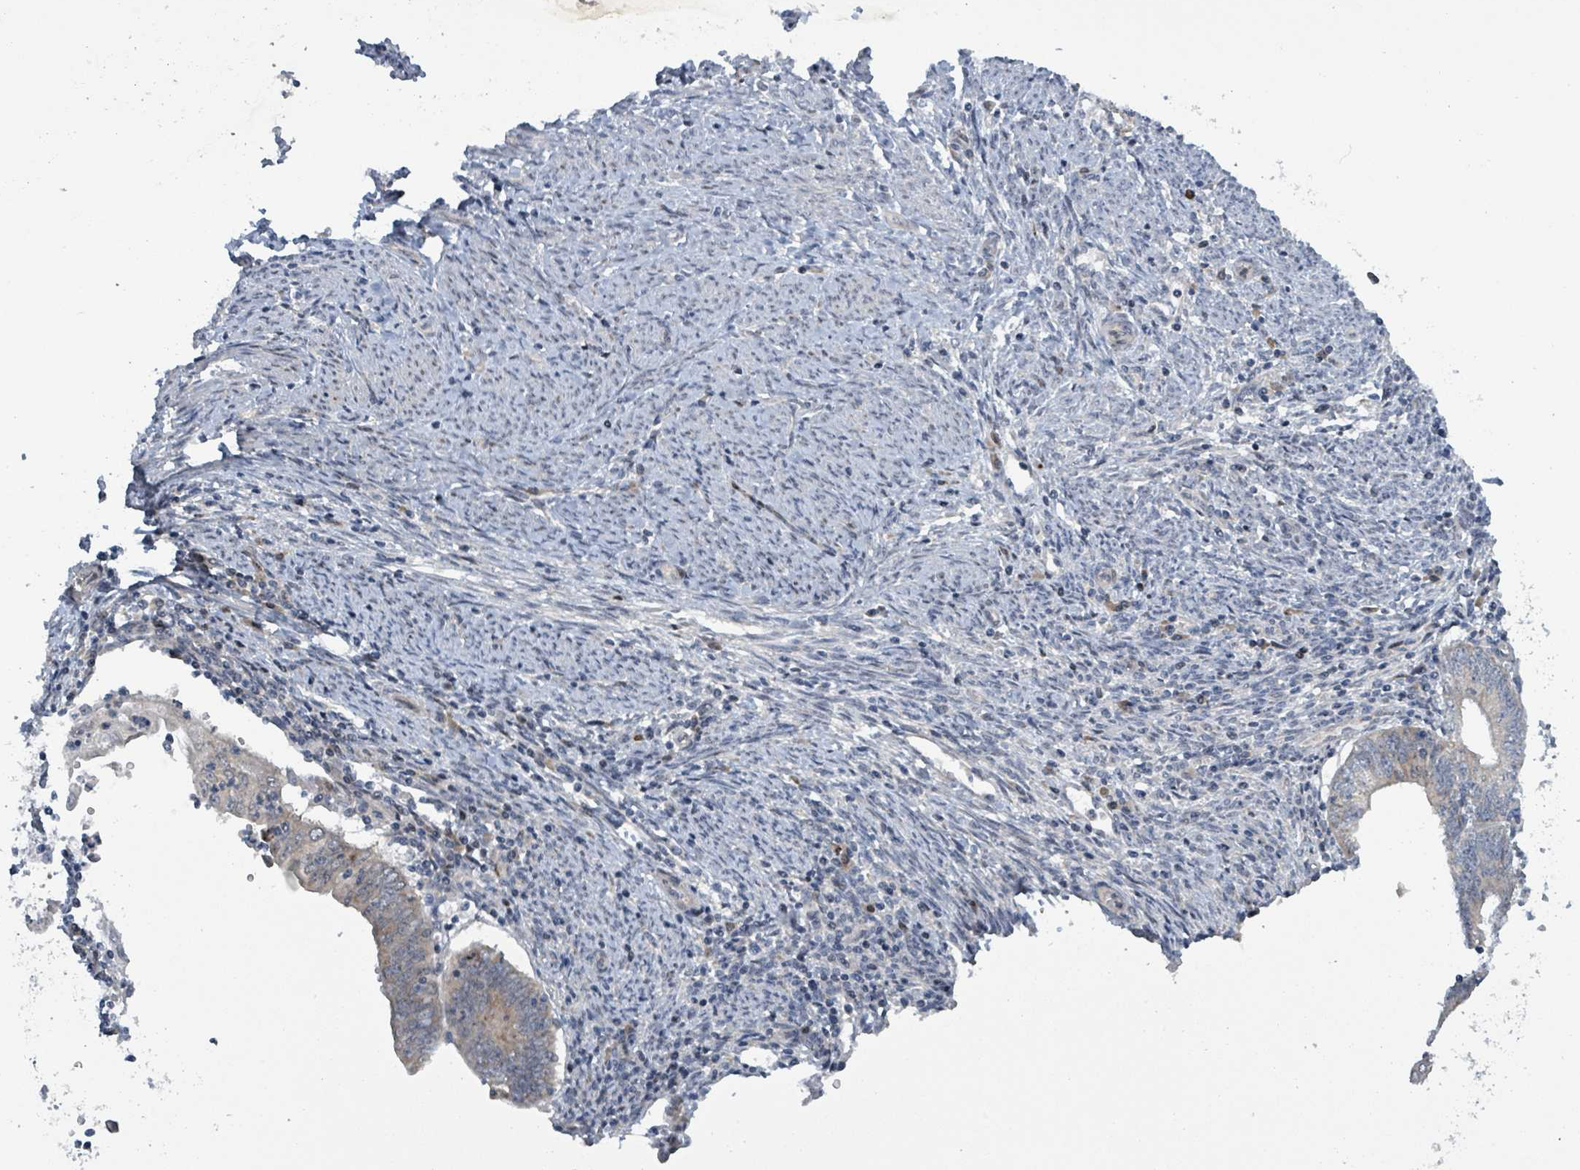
{"staining": {"intensity": "weak", "quantity": "<25%", "location": "cytoplasmic/membranous"}, "tissue": "endometrial cancer", "cell_type": "Tumor cells", "image_type": "cancer", "snomed": [{"axis": "morphology", "description": "Adenocarcinoma, NOS"}, {"axis": "topography", "description": "Endometrium"}], "caption": "Endometrial cancer (adenocarcinoma) stained for a protein using IHC demonstrates no staining tumor cells.", "gene": "RPL32", "patient": {"sex": "female", "age": 60}}